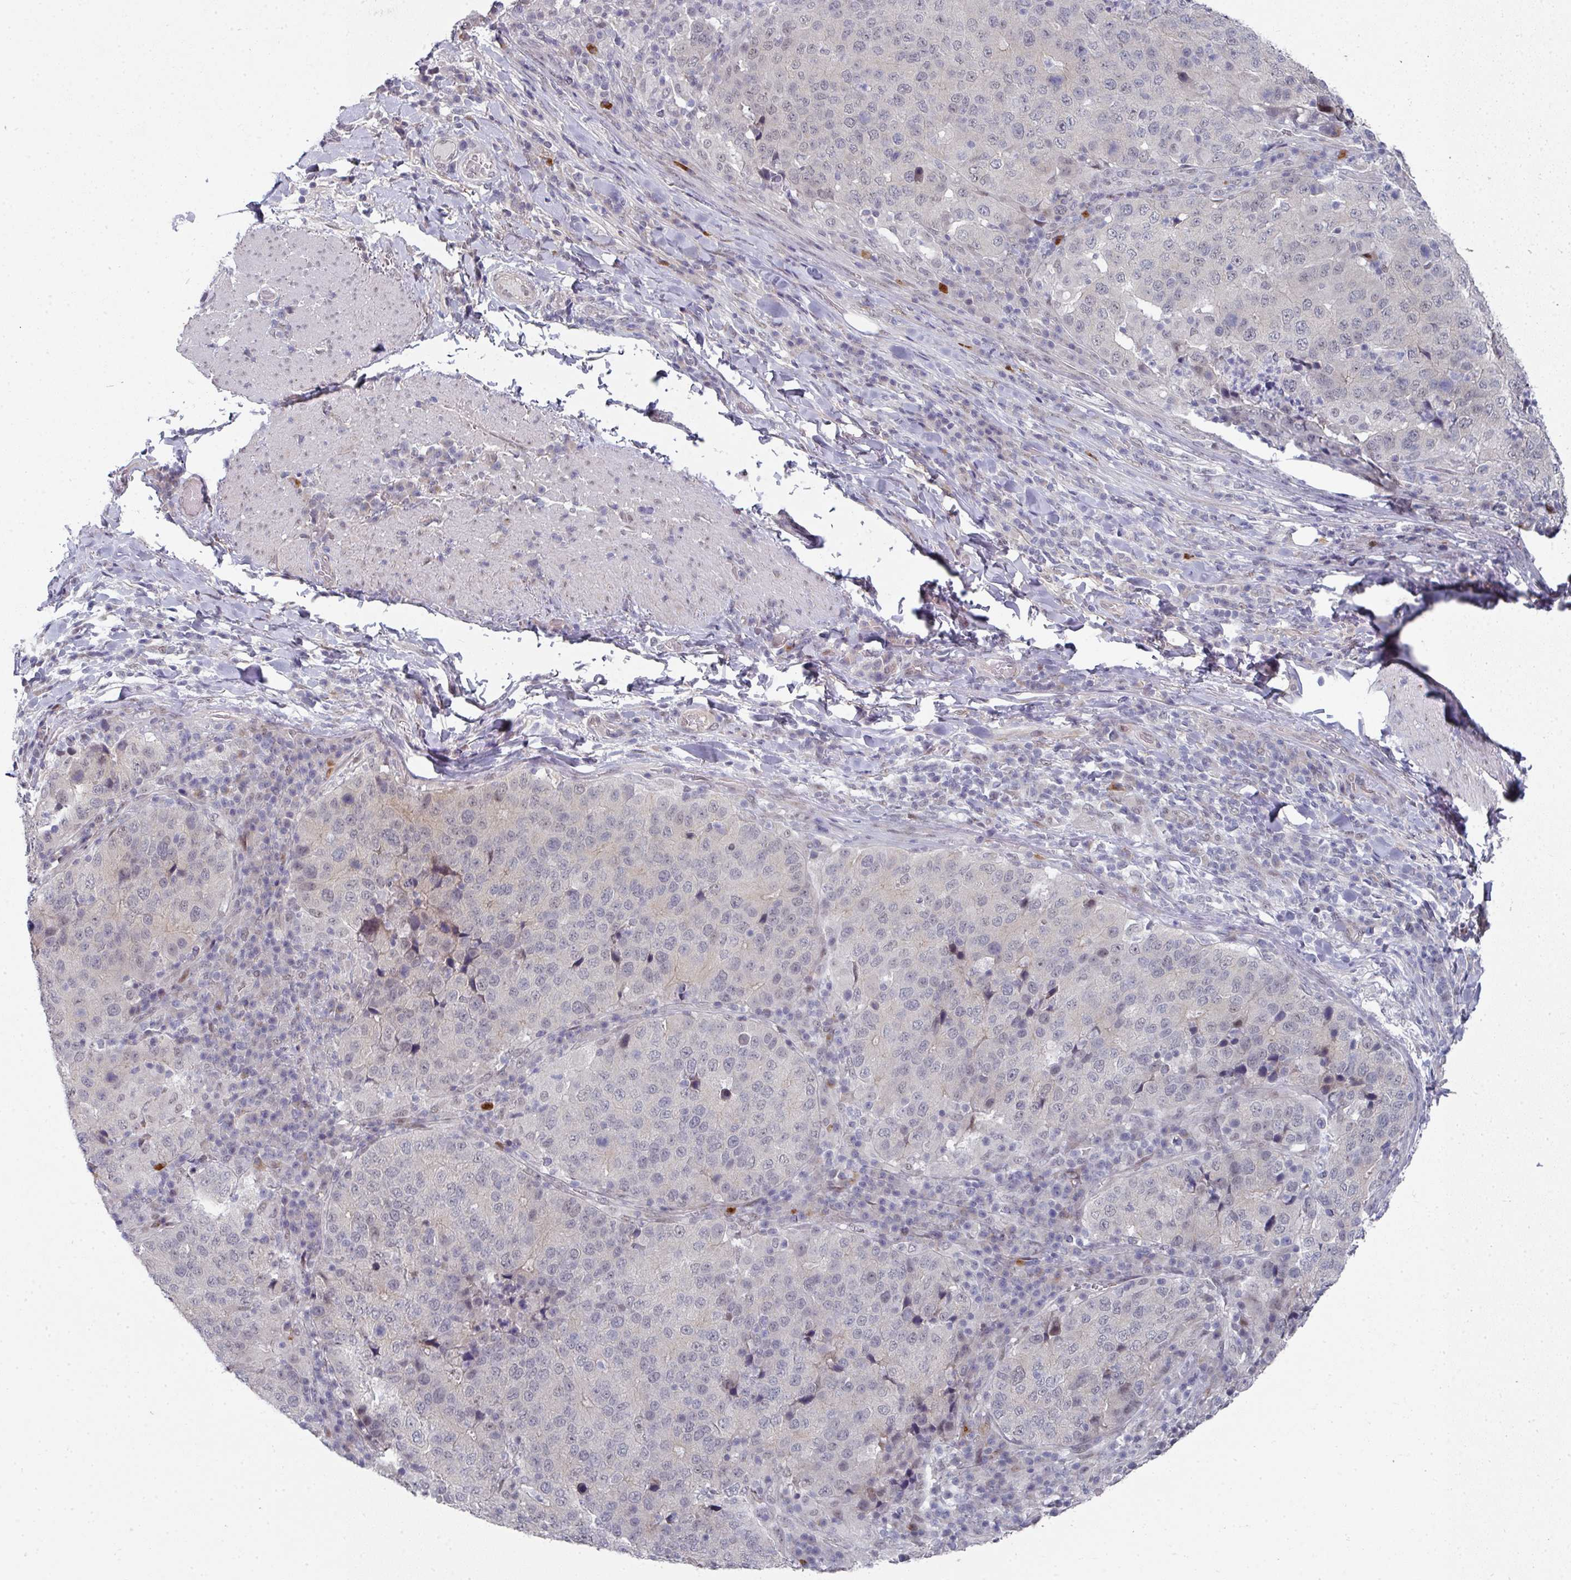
{"staining": {"intensity": "negative", "quantity": "none", "location": "none"}, "tissue": "stomach cancer", "cell_type": "Tumor cells", "image_type": "cancer", "snomed": [{"axis": "morphology", "description": "Adenocarcinoma, NOS"}, {"axis": "topography", "description": "Stomach"}], "caption": "There is no significant staining in tumor cells of adenocarcinoma (stomach).", "gene": "TMCC1", "patient": {"sex": "male", "age": 71}}